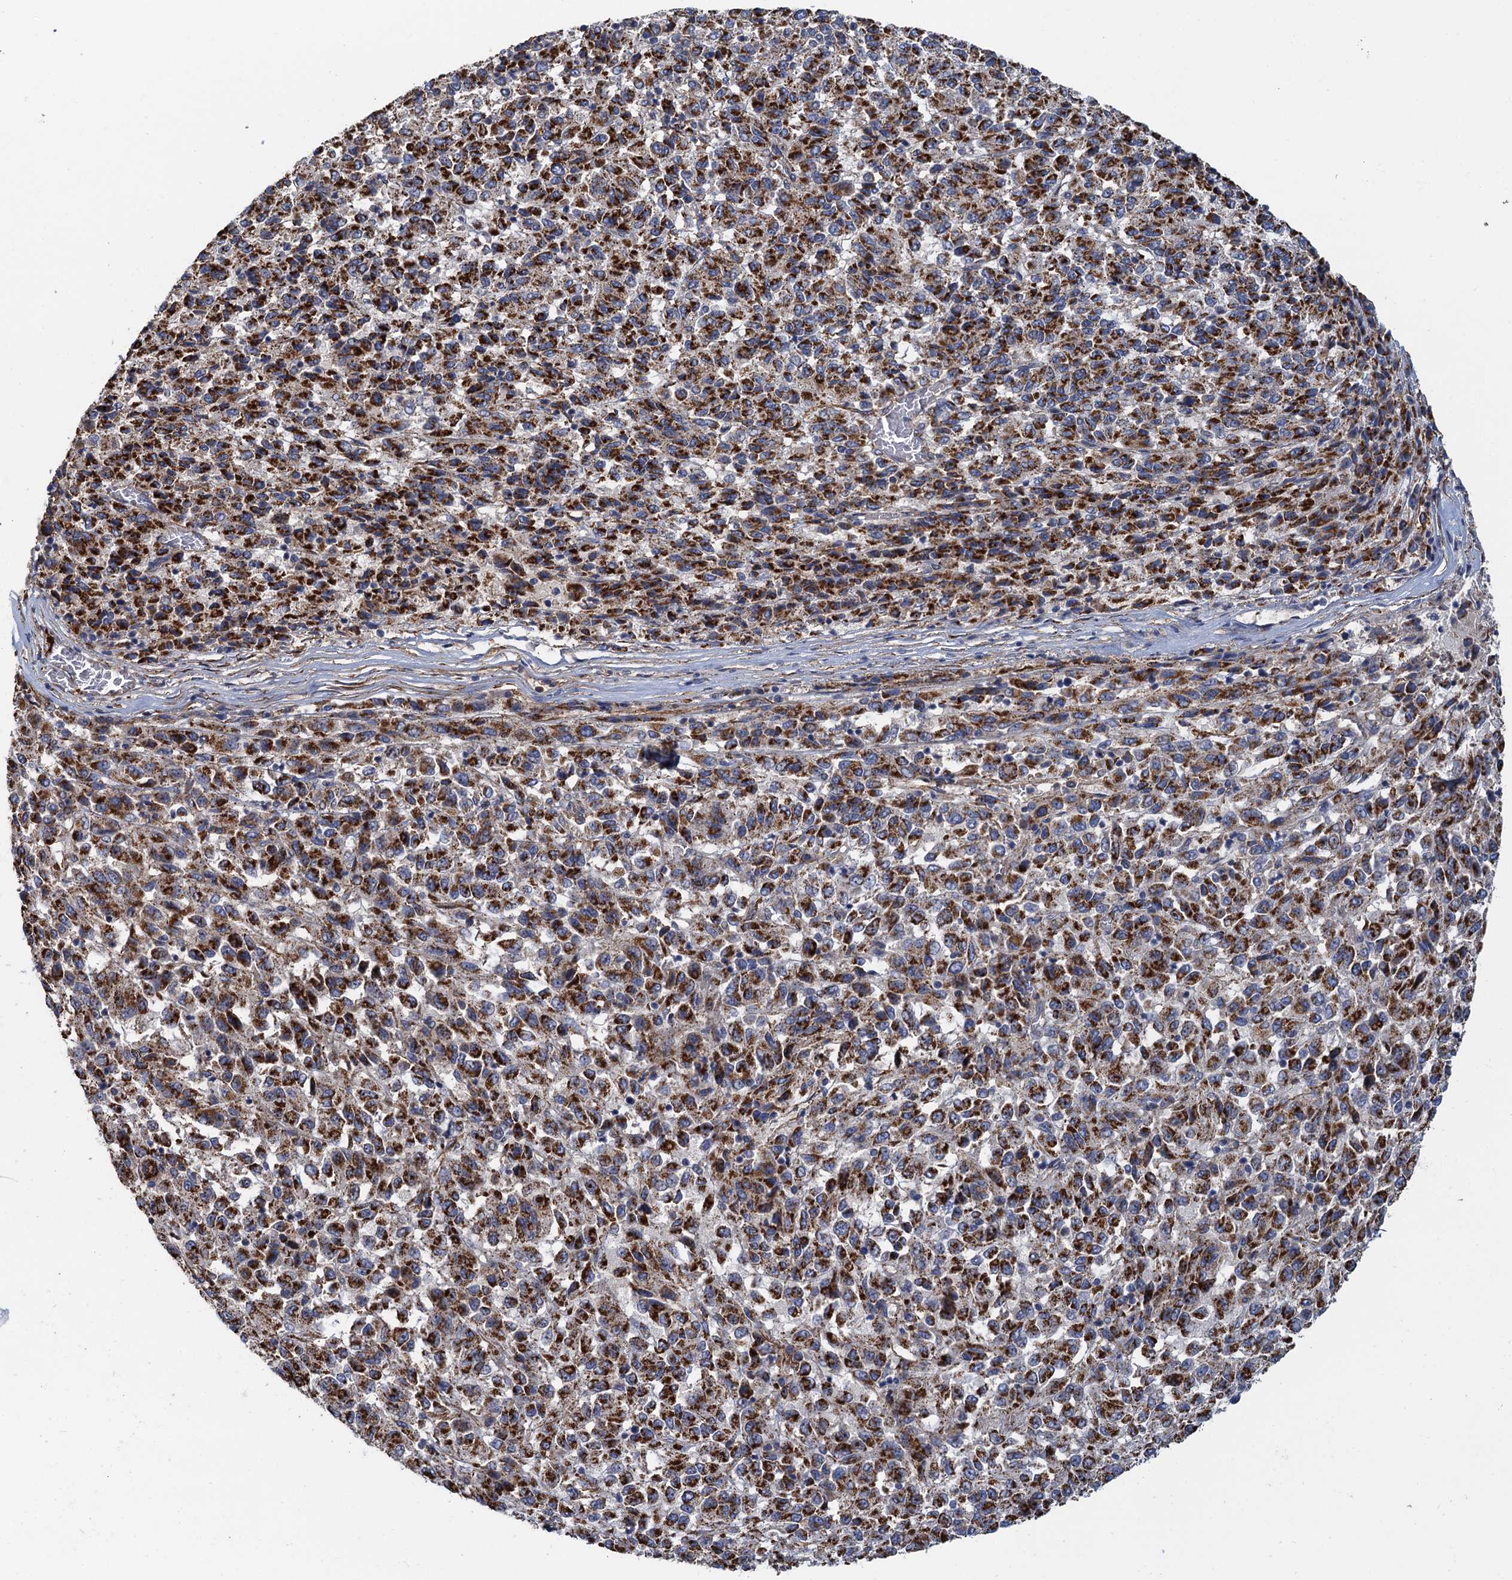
{"staining": {"intensity": "strong", "quantity": ">75%", "location": "cytoplasmic/membranous"}, "tissue": "melanoma", "cell_type": "Tumor cells", "image_type": "cancer", "snomed": [{"axis": "morphology", "description": "Malignant melanoma, Metastatic site"}, {"axis": "topography", "description": "Lung"}], "caption": "There is high levels of strong cytoplasmic/membranous staining in tumor cells of melanoma, as demonstrated by immunohistochemical staining (brown color).", "gene": "GCSH", "patient": {"sex": "male", "age": 64}}